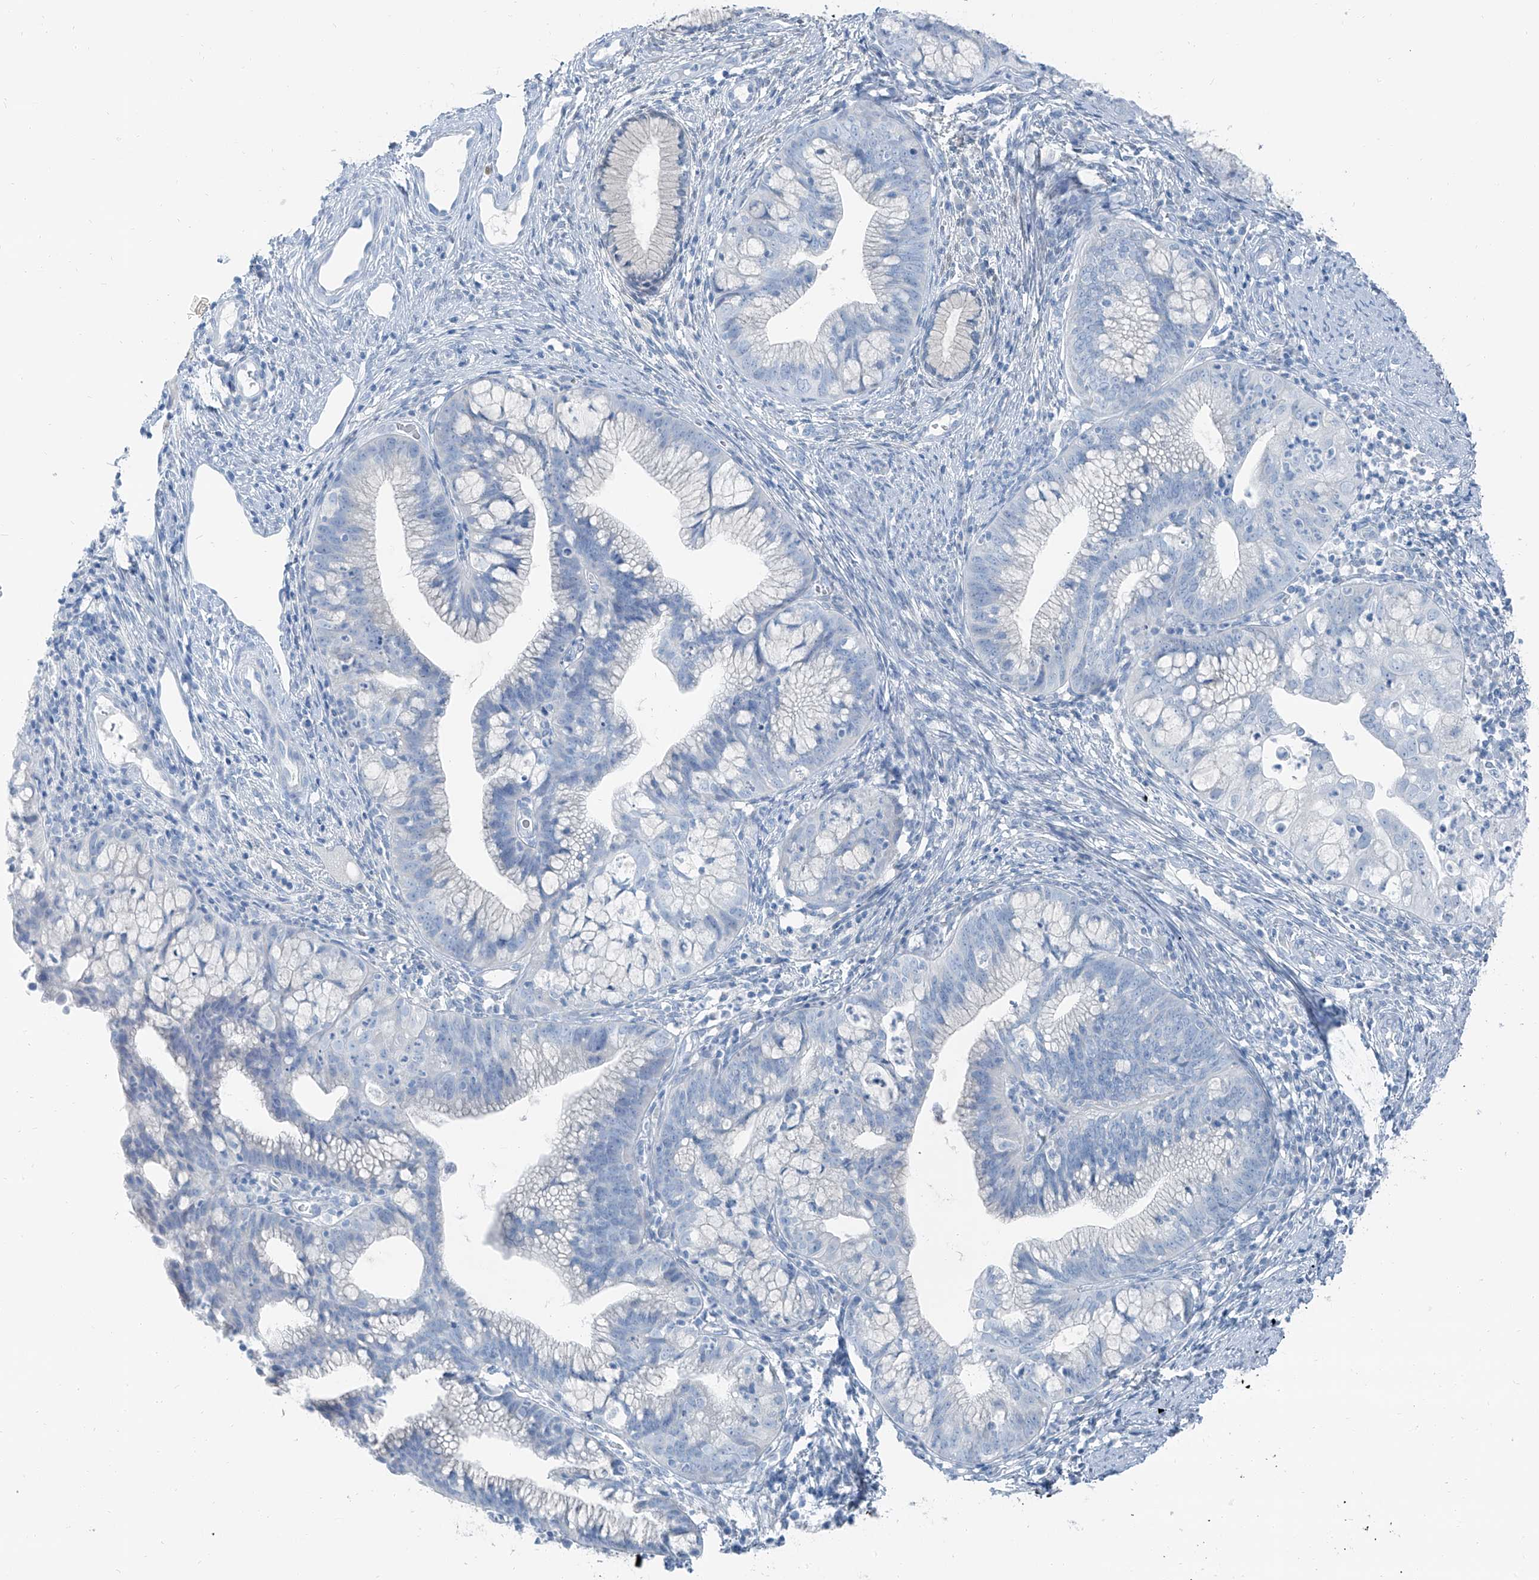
{"staining": {"intensity": "negative", "quantity": "none", "location": "none"}, "tissue": "cervical cancer", "cell_type": "Tumor cells", "image_type": "cancer", "snomed": [{"axis": "morphology", "description": "Adenocarcinoma, NOS"}, {"axis": "topography", "description": "Cervix"}], "caption": "Human cervical cancer stained for a protein using immunohistochemistry shows no staining in tumor cells.", "gene": "RGN", "patient": {"sex": "female", "age": 36}}